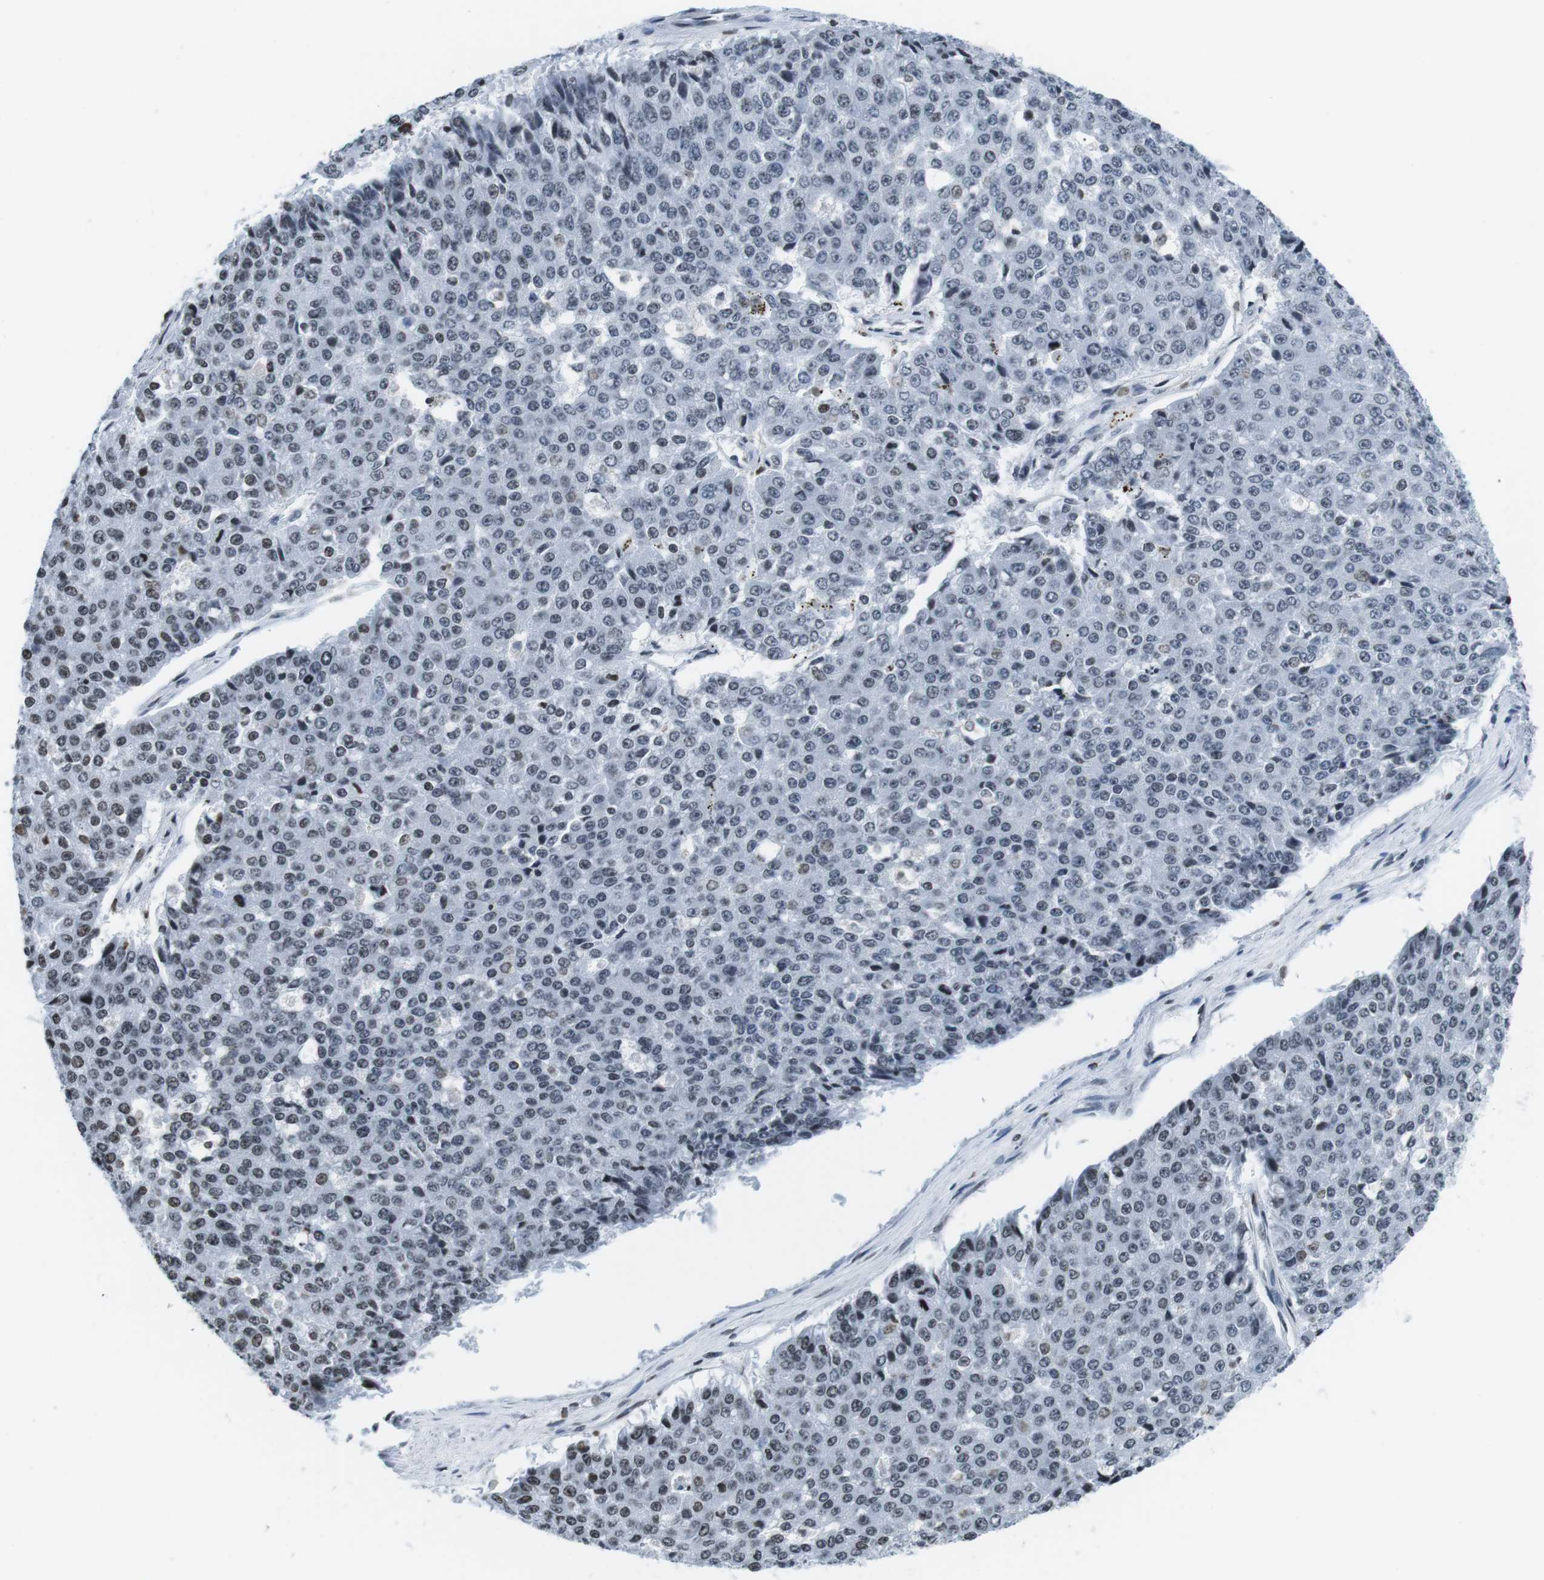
{"staining": {"intensity": "weak", "quantity": "<25%", "location": "nuclear"}, "tissue": "pancreatic cancer", "cell_type": "Tumor cells", "image_type": "cancer", "snomed": [{"axis": "morphology", "description": "Adenocarcinoma, NOS"}, {"axis": "topography", "description": "Pancreas"}], "caption": "A high-resolution micrograph shows IHC staining of pancreatic cancer, which shows no significant positivity in tumor cells.", "gene": "E2F2", "patient": {"sex": "male", "age": 50}}